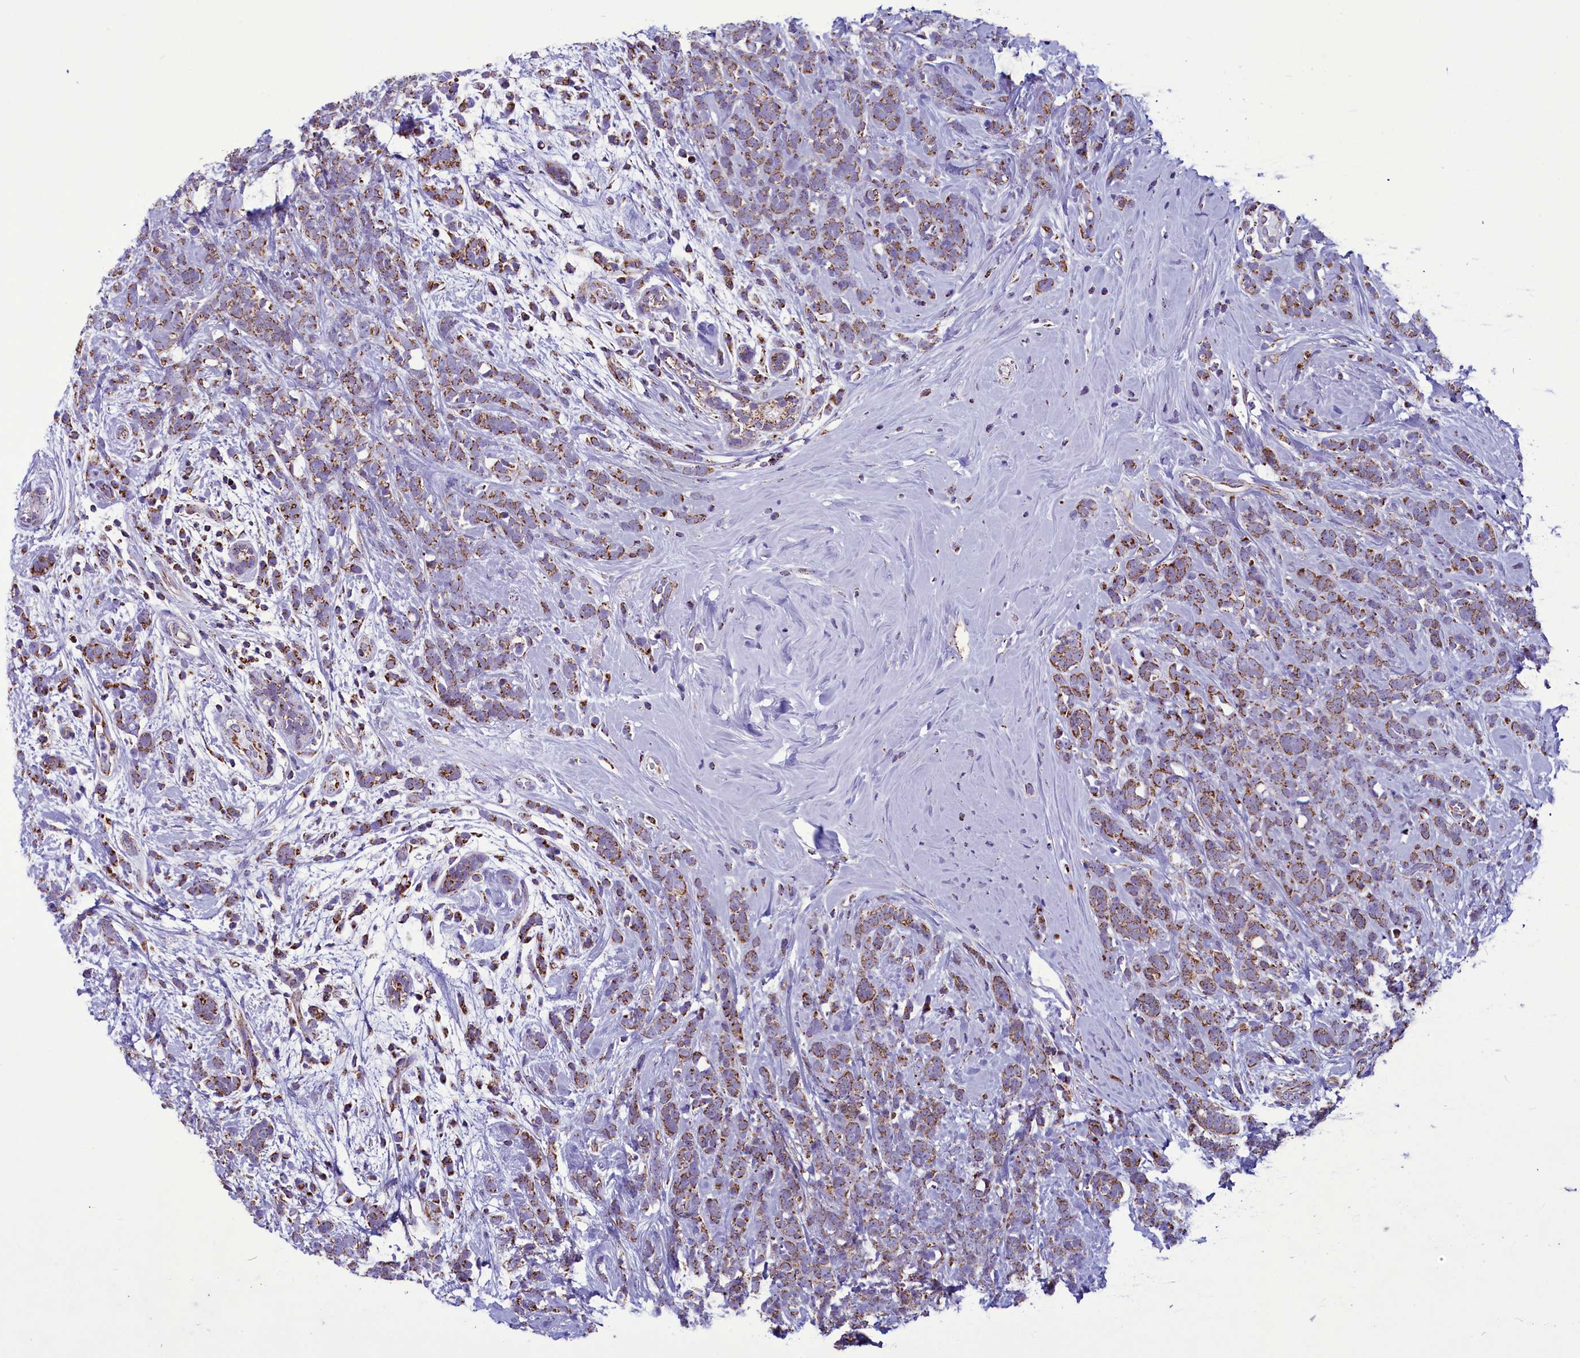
{"staining": {"intensity": "moderate", "quantity": ">75%", "location": "cytoplasmic/membranous"}, "tissue": "breast cancer", "cell_type": "Tumor cells", "image_type": "cancer", "snomed": [{"axis": "morphology", "description": "Duct carcinoma"}, {"axis": "topography", "description": "Breast"}], "caption": "About >75% of tumor cells in human breast intraductal carcinoma show moderate cytoplasmic/membranous protein staining as visualized by brown immunohistochemical staining.", "gene": "ICA1L", "patient": {"sex": "female", "age": 75}}